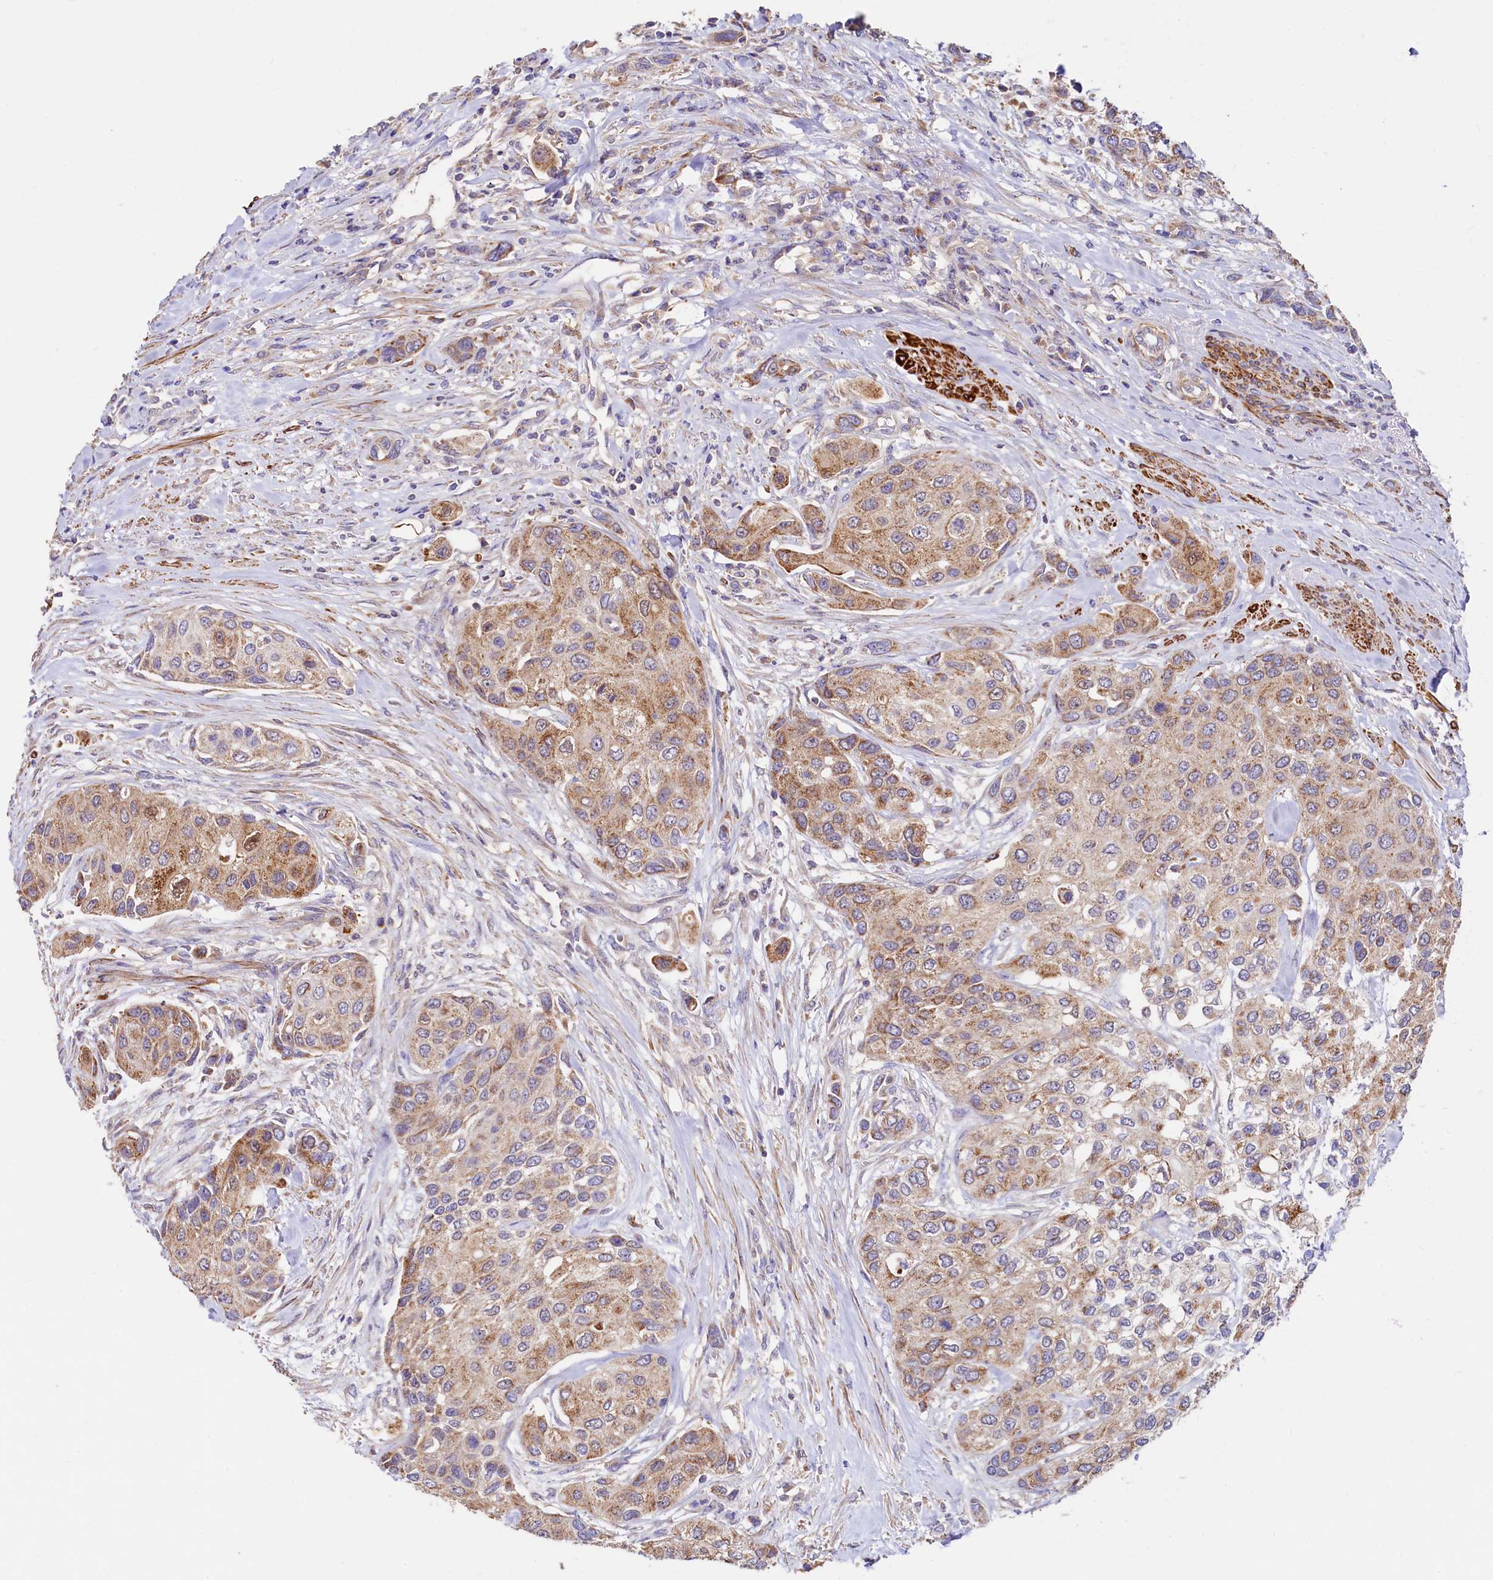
{"staining": {"intensity": "moderate", "quantity": ">75%", "location": "cytoplasmic/membranous"}, "tissue": "urothelial cancer", "cell_type": "Tumor cells", "image_type": "cancer", "snomed": [{"axis": "morphology", "description": "Normal tissue, NOS"}, {"axis": "morphology", "description": "Urothelial carcinoma, High grade"}, {"axis": "topography", "description": "Vascular tissue"}, {"axis": "topography", "description": "Urinary bladder"}], "caption": "Brown immunohistochemical staining in urothelial cancer displays moderate cytoplasmic/membranous staining in about >75% of tumor cells.", "gene": "CIAO3", "patient": {"sex": "female", "age": 56}}